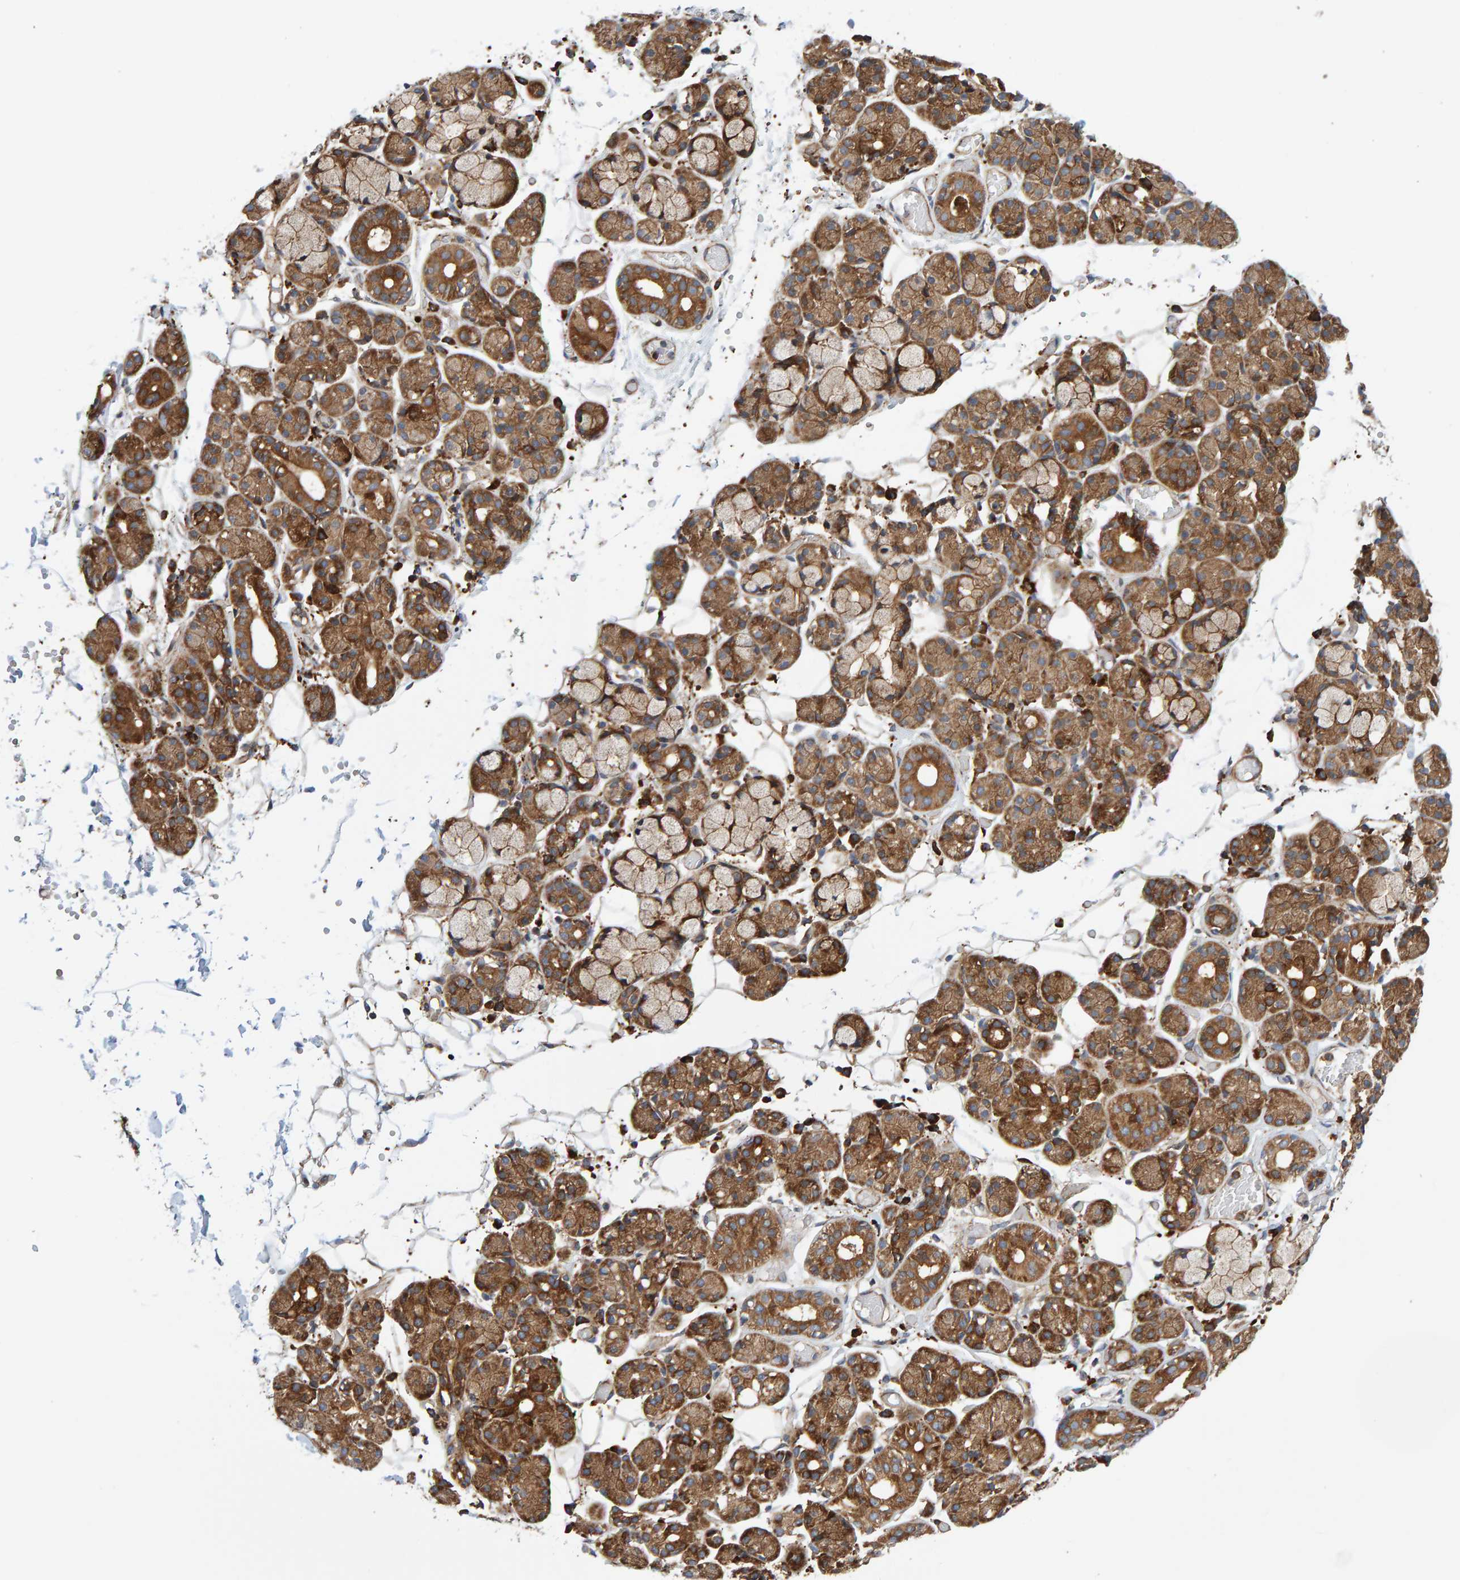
{"staining": {"intensity": "moderate", "quantity": ">75%", "location": "cytoplasmic/membranous"}, "tissue": "salivary gland", "cell_type": "Glandular cells", "image_type": "normal", "snomed": [{"axis": "morphology", "description": "Normal tissue, NOS"}, {"axis": "topography", "description": "Salivary gland"}], "caption": "This photomicrograph displays immunohistochemistry (IHC) staining of unremarkable human salivary gland, with medium moderate cytoplasmic/membranous staining in approximately >75% of glandular cells.", "gene": "KIAA0753", "patient": {"sex": "male", "age": 63}}